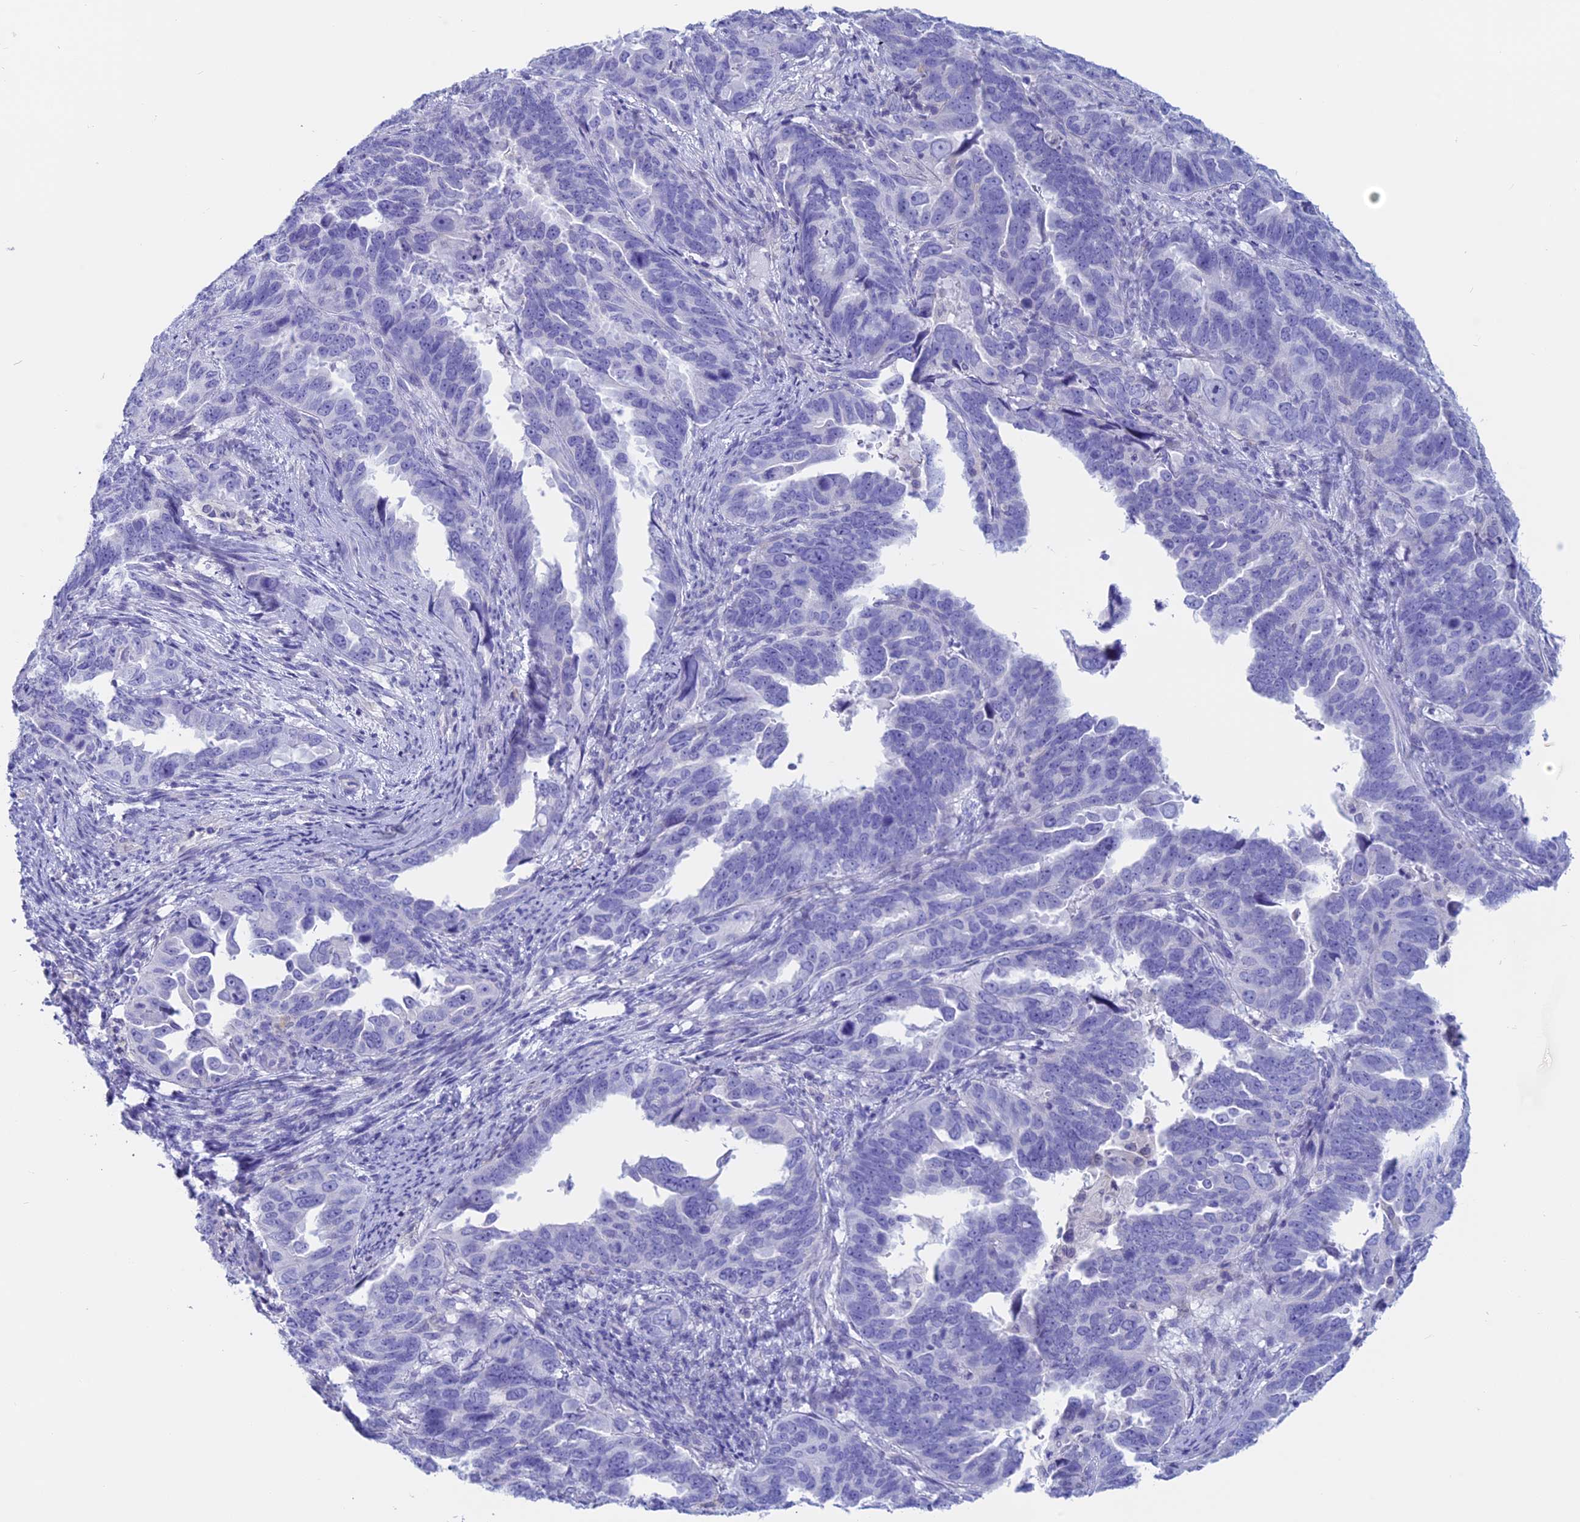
{"staining": {"intensity": "negative", "quantity": "none", "location": "none"}, "tissue": "endometrial cancer", "cell_type": "Tumor cells", "image_type": "cancer", "snomed": [{"axis": "morphology", "description": "Adenocarcinoma, NOS"}, {"axis": "topography", "description": "Endometrium"}], "caption": "Endometrial cancer was stained to show a protein in brown. There is no significant positivity in tumor cells.", "gene": "RP1", "patient": {"sex": "female", "age": 65}}